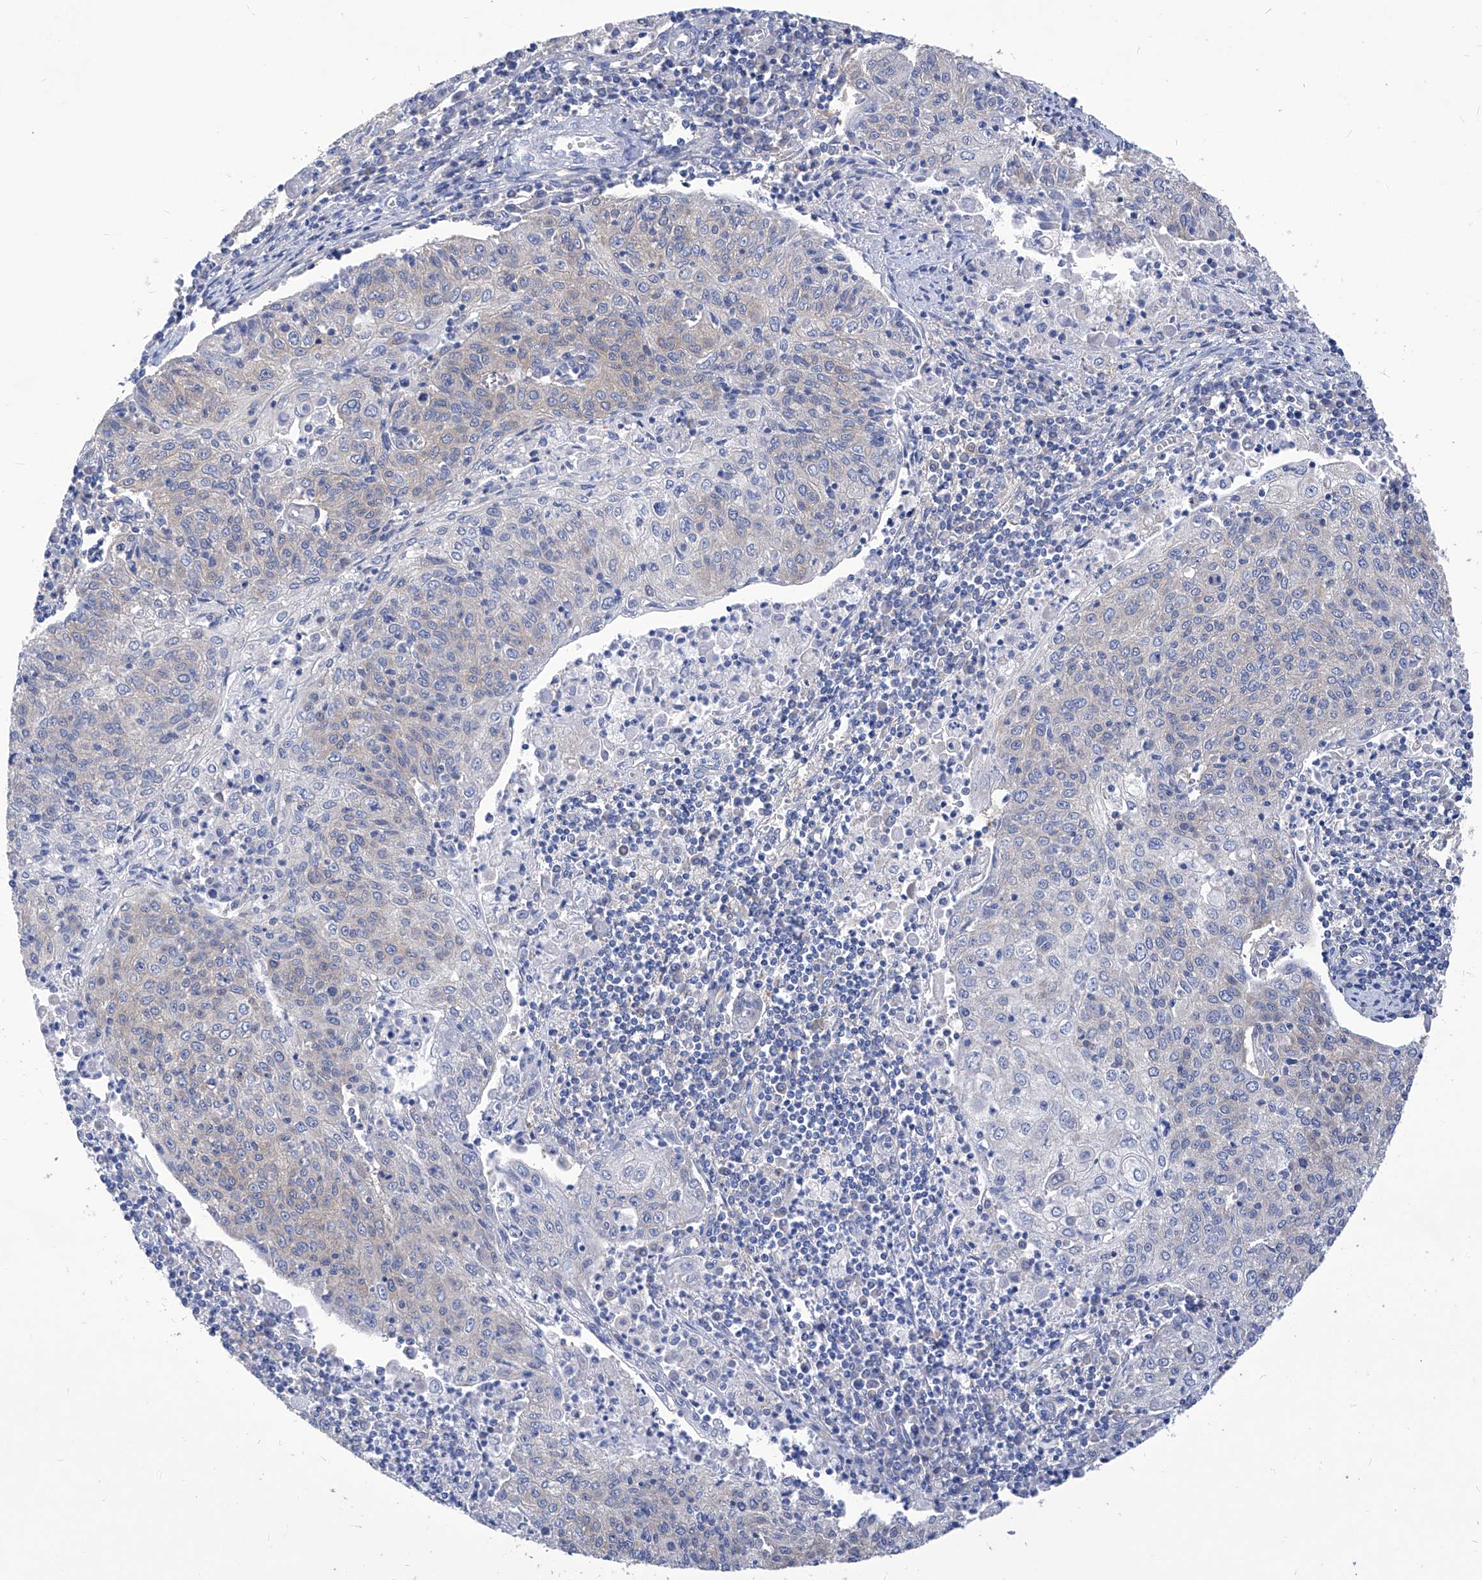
{"staining": {"intensity": "negative", "quantity": "none", "location": "none"}, "tissue": "cervical cancer", "cell_type": "Tumor cells", "image_type": "cancer", "snomed": [{"axis": "morphology", "description": "Squamous cell carcinoma, NOS"}, {"axis": "topography", "description": "Cervix"}], "caption": "DAB (3,3'-diaminobenzidine) immunohistochemical staining of human cervical squamous cell carcinoma demonstrates no significant staining in tumor cells.", "gene": "XPNPEP1", "patient": {"sex": "female", "age": 48}}